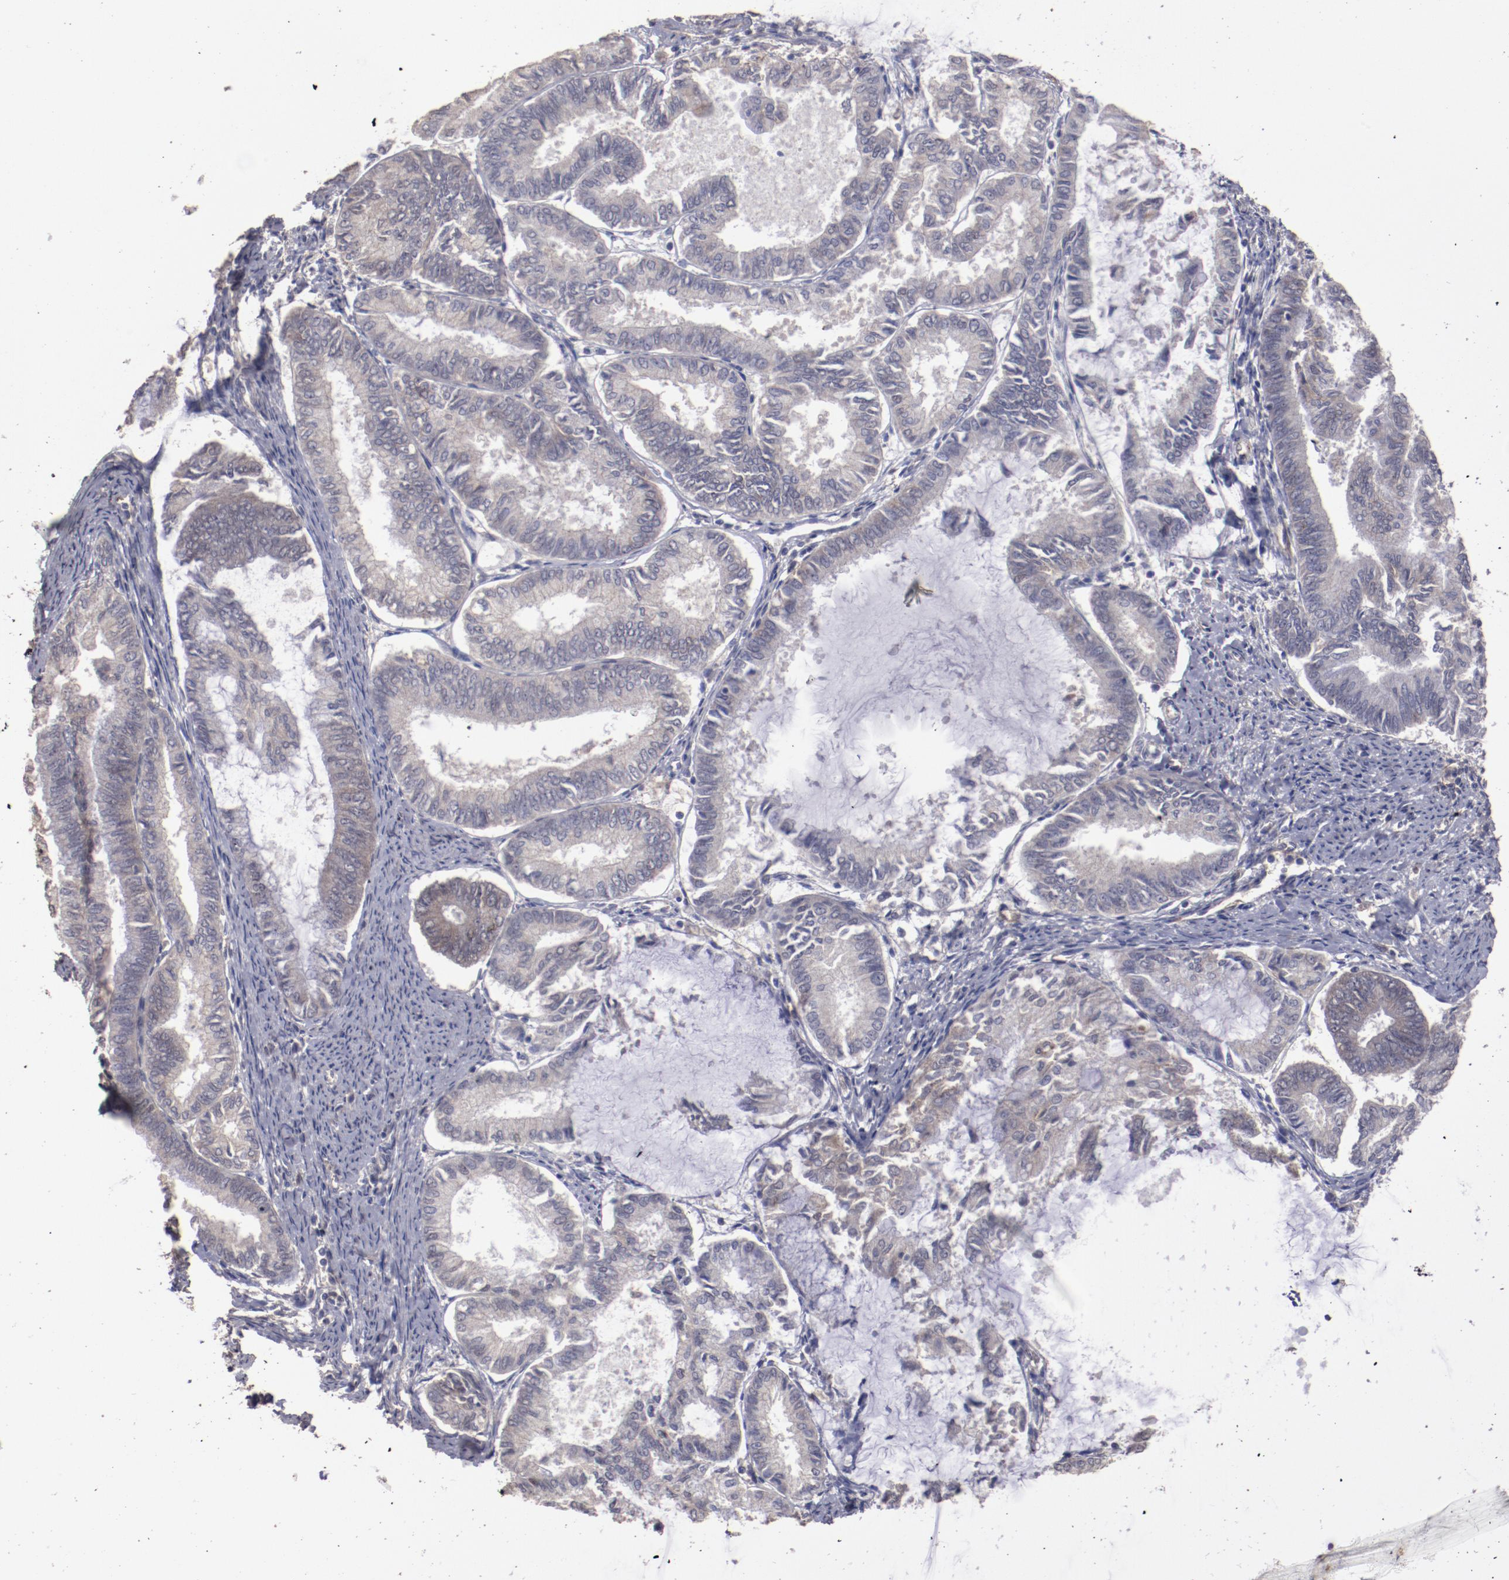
{"staining": {"intensity": "weak", "quantity": "25%-75%", "location": "cytoplasmic/membranous"}, "tissue": "endometrial cancer", "cell_type": "Tumor cells", "image_type": "cancer", "snomed": [{"axis": "morphology", "description": "Adenocarcinoma, NOS"}, {"axis": "topography", "description": "Endometrium"}], "caption": "Human endometrial cancer (adenocarcinoma) stained with a brown dye shows weak cytoplasmic/membranous positive staining in about 25%-75% of tumor cells.", "gene": "FAT1", "patient": {"sex": "female", "age": 86}}